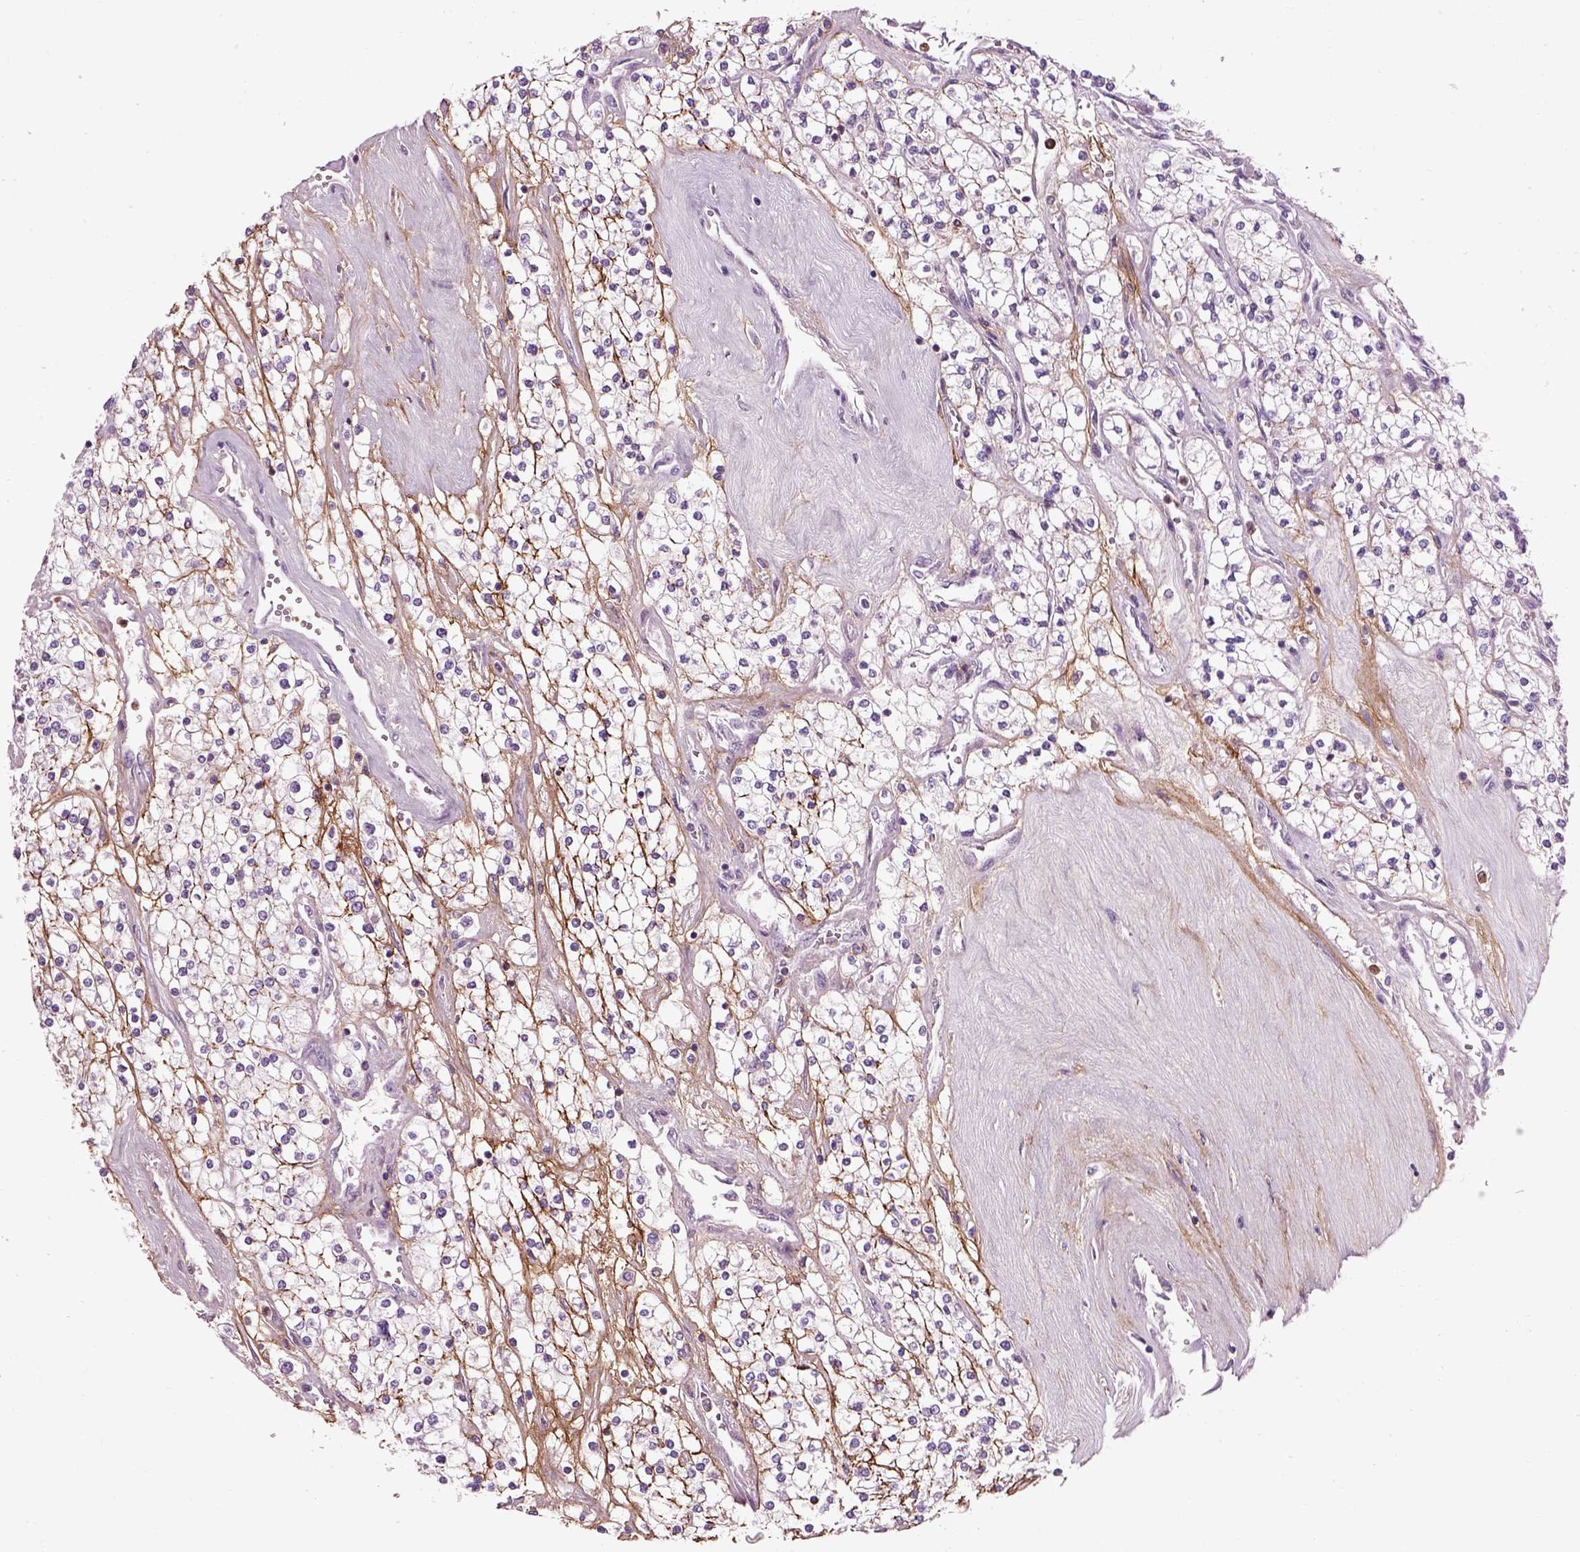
{"staining": {"intensity": "negative", "quantity": "none", "location": "none"}, "tissue": "renal cancer", "cell_type": "Tumor cells", "image_type": "cancer", "snomed": [{"axis": "morphology", "description": "Adenocarcinoma, NOS"}, {"axis": "topography", "description": "Kidney"}], "caption": "An immunohistochemistry (IHC) photomicrograph of renal cancer (adenocarcinoma) is shown. There is no staining in tumor cells of renal cancer (adenocarcinoma). Brightfield microscopy of IHC stained with DAB (3,3'-diaminobenzidine) (brown) and hematoxylin (blue), captured at high magnification.", "gene": "EMILIN2", "patient": {"sex": "male", "age": 80}}